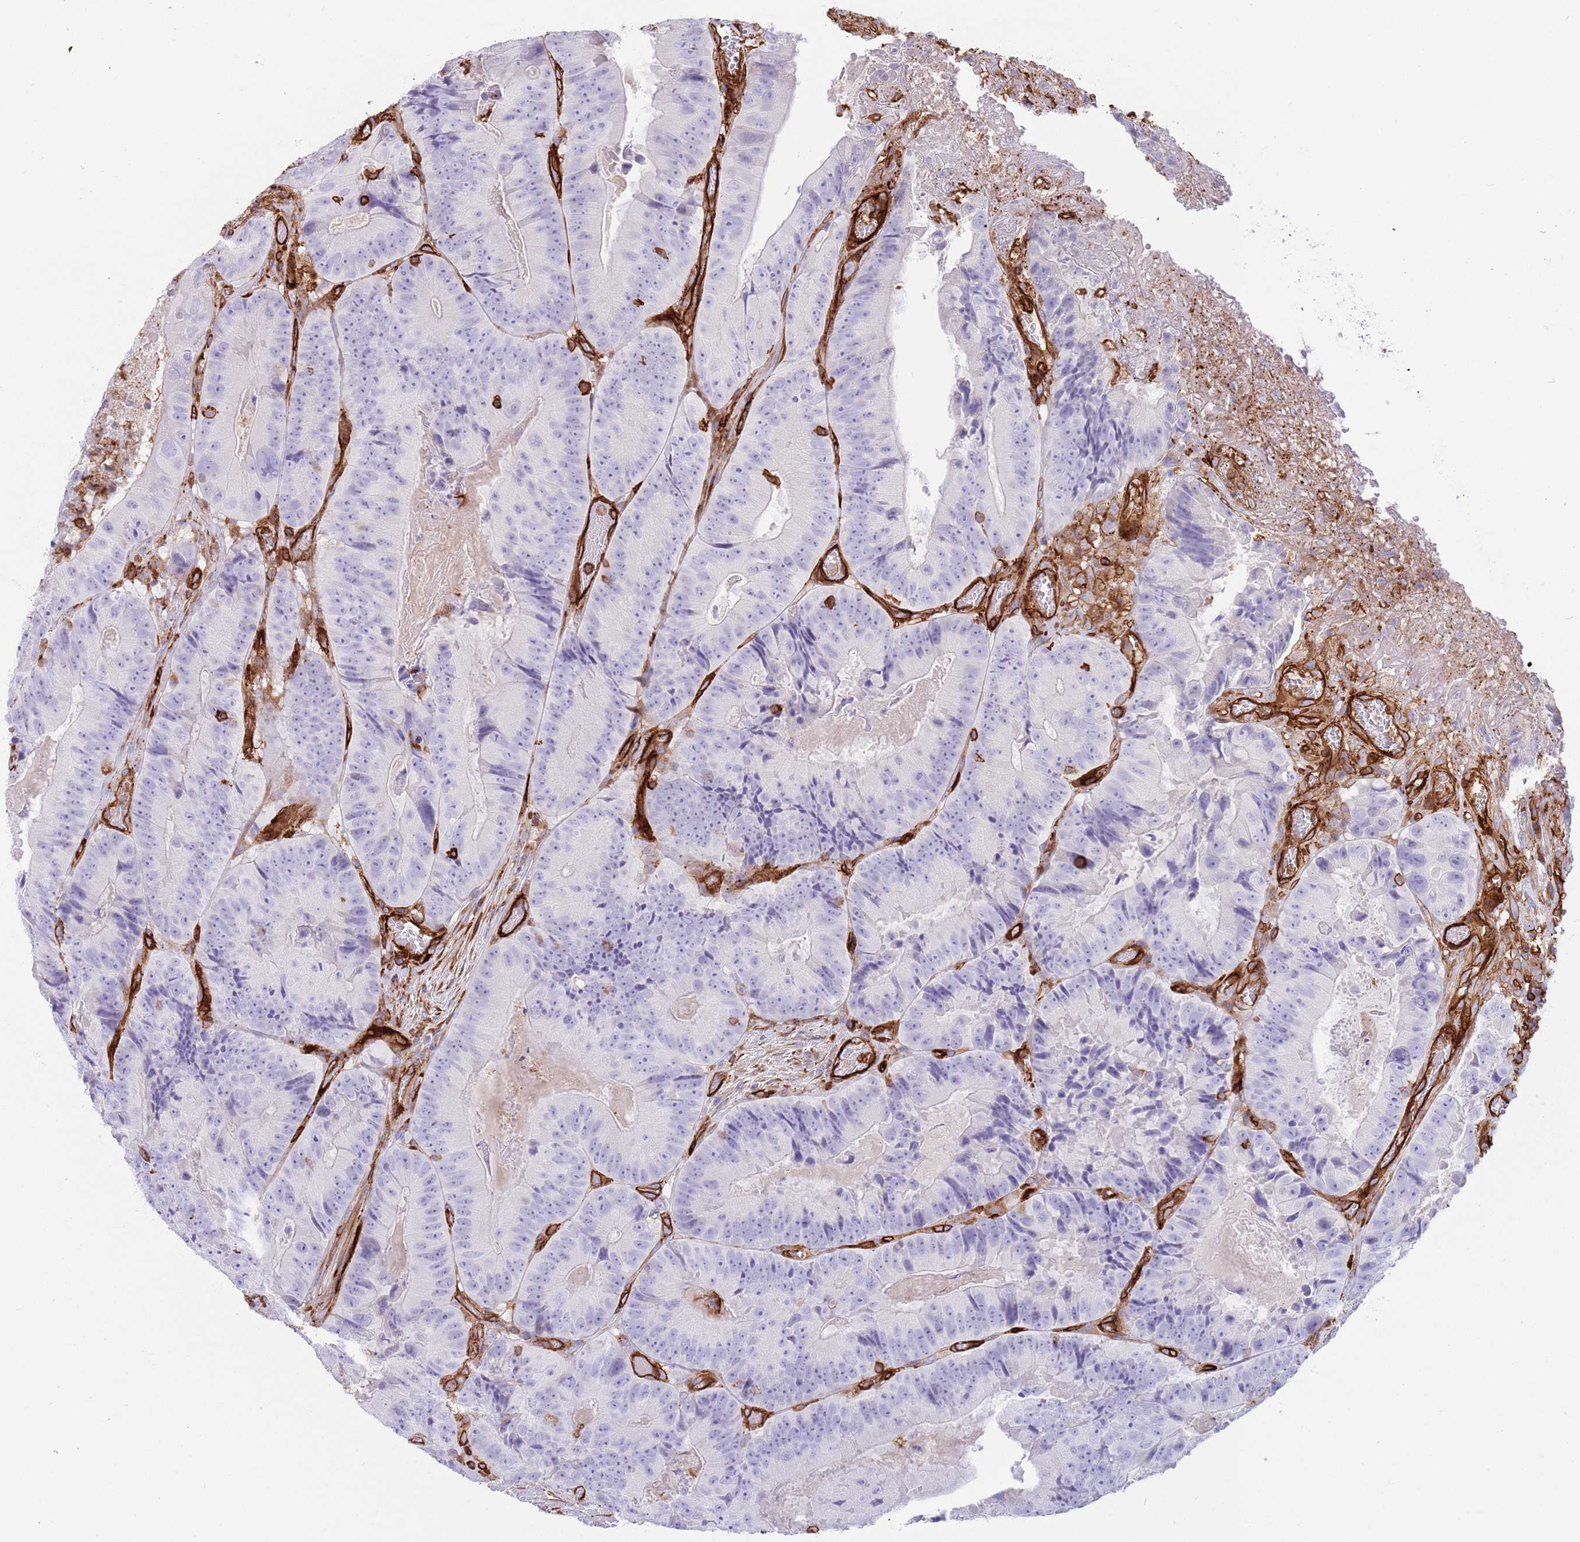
{"staining": {"intensity": "negative", "quantity": "none", "location": "none"}, "tissue": "colorectal cancer", "cell_type": "Tumor cells", "image_type": "cancer", "snomed": [{"axis": "morphology", "description": "Adenocarcinoma, NOS"}, {"axis": "topography", "description": "Colon"}], "caption": "This is a histopathology image of immunohistochemistry staining of colorectal cancer, which shows no staining in tumor cells. (DAB (3,3'-diaminobenzidine) immunohistochemistry with hematoxylin counter stain).", "gene": "KBTBD7", "patient": {"sex": "female", "age": 86}}